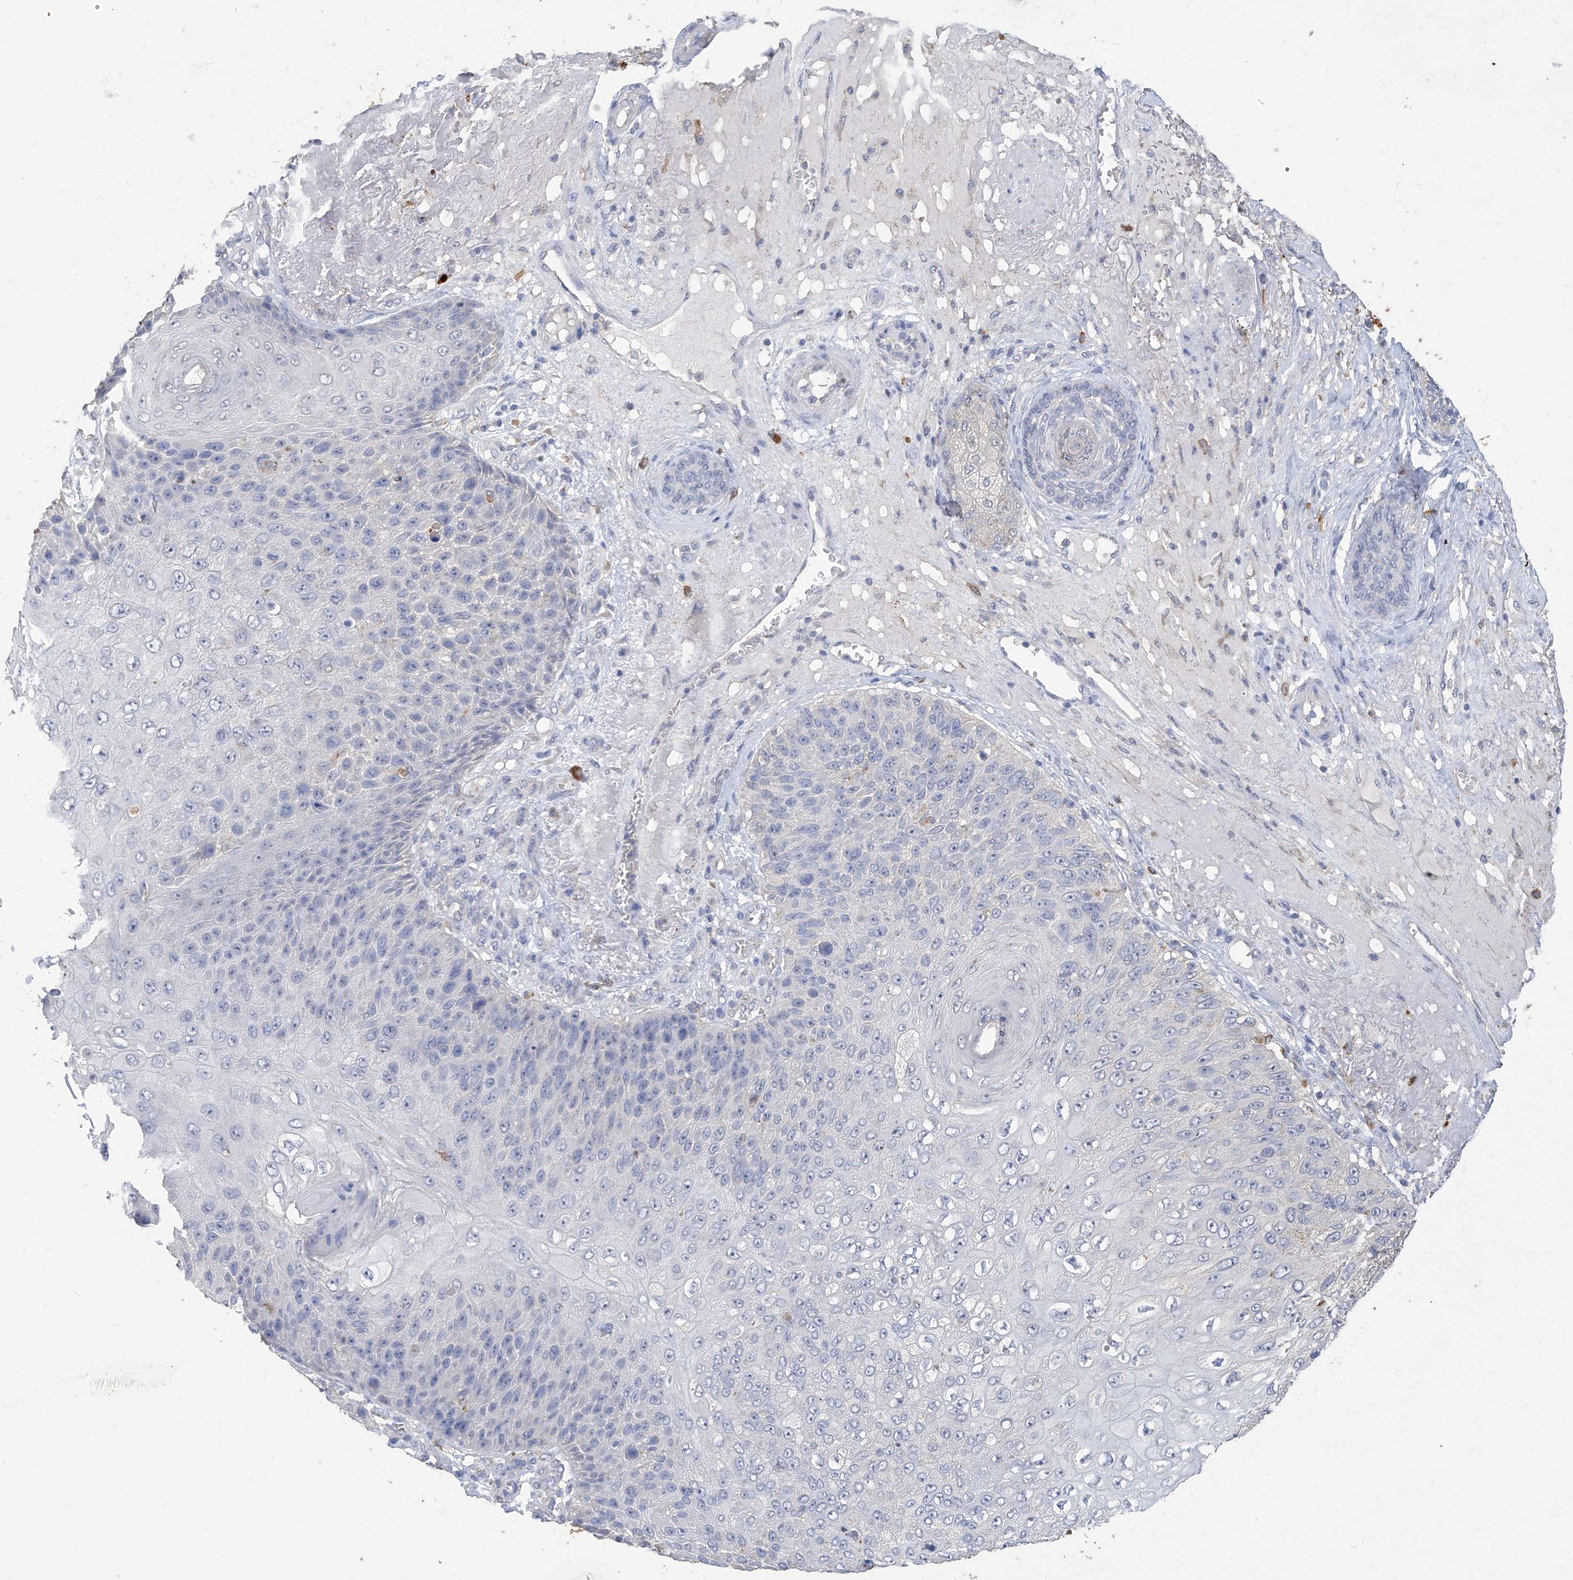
{"staining": {"intensity": "negative", "quantity": "none", "location": "none"}, "tissue": "skin cancer", "cell_type": "Tumor cells", "image_type": "cancer", "snomed": [{"axis": "morphology", "description": "Squamous cell carcinoma, NOS"}, {"axis": "topography", "description": "Skin"}], "caption": "Histopathology image shows no significant protein expression in tumor cells of skin cancer (squamous cell carcinoma).", "gene": "OGT", "patient": {"sex": "female", "age": 88}}